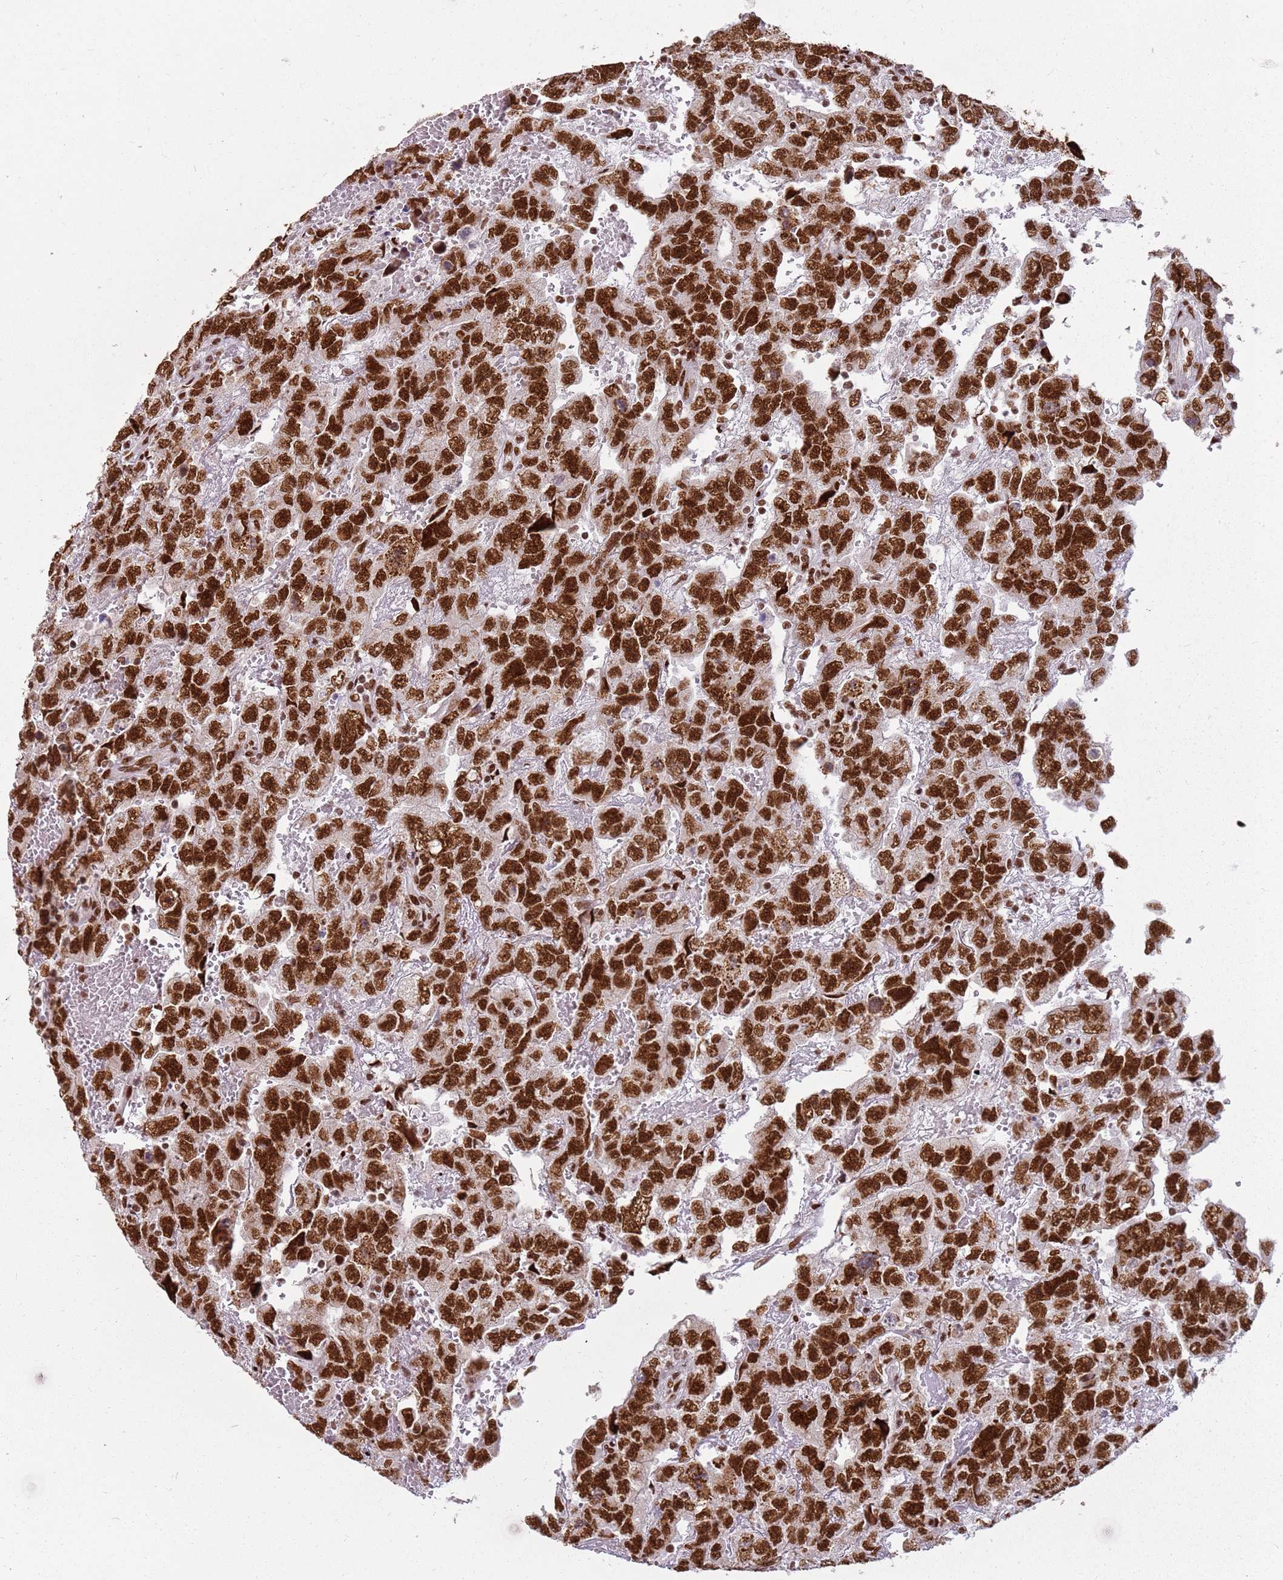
{"staining": {"intensity": "strong", "quantity": ">75%", "location": "nuclear"}, "tissue": "testis cancer", "cell_type": "Tumor cells", "image_type": "cancer", "snomed": [{"axis": "morphology", "description": "Carcinoma, Embryonal, NOS"}, {"axis": "topography", "description": "Testis"}], "caption": "Immunohistochemistry (IHC) micrograph of human testis embryonal carcinoma stained for a protein (brown), which shows high levels of strong nuclear positivity in approximately >75% of tumor cells.", "gene": "TENT4A", "patient": {"sex": "male", "age": 45}}